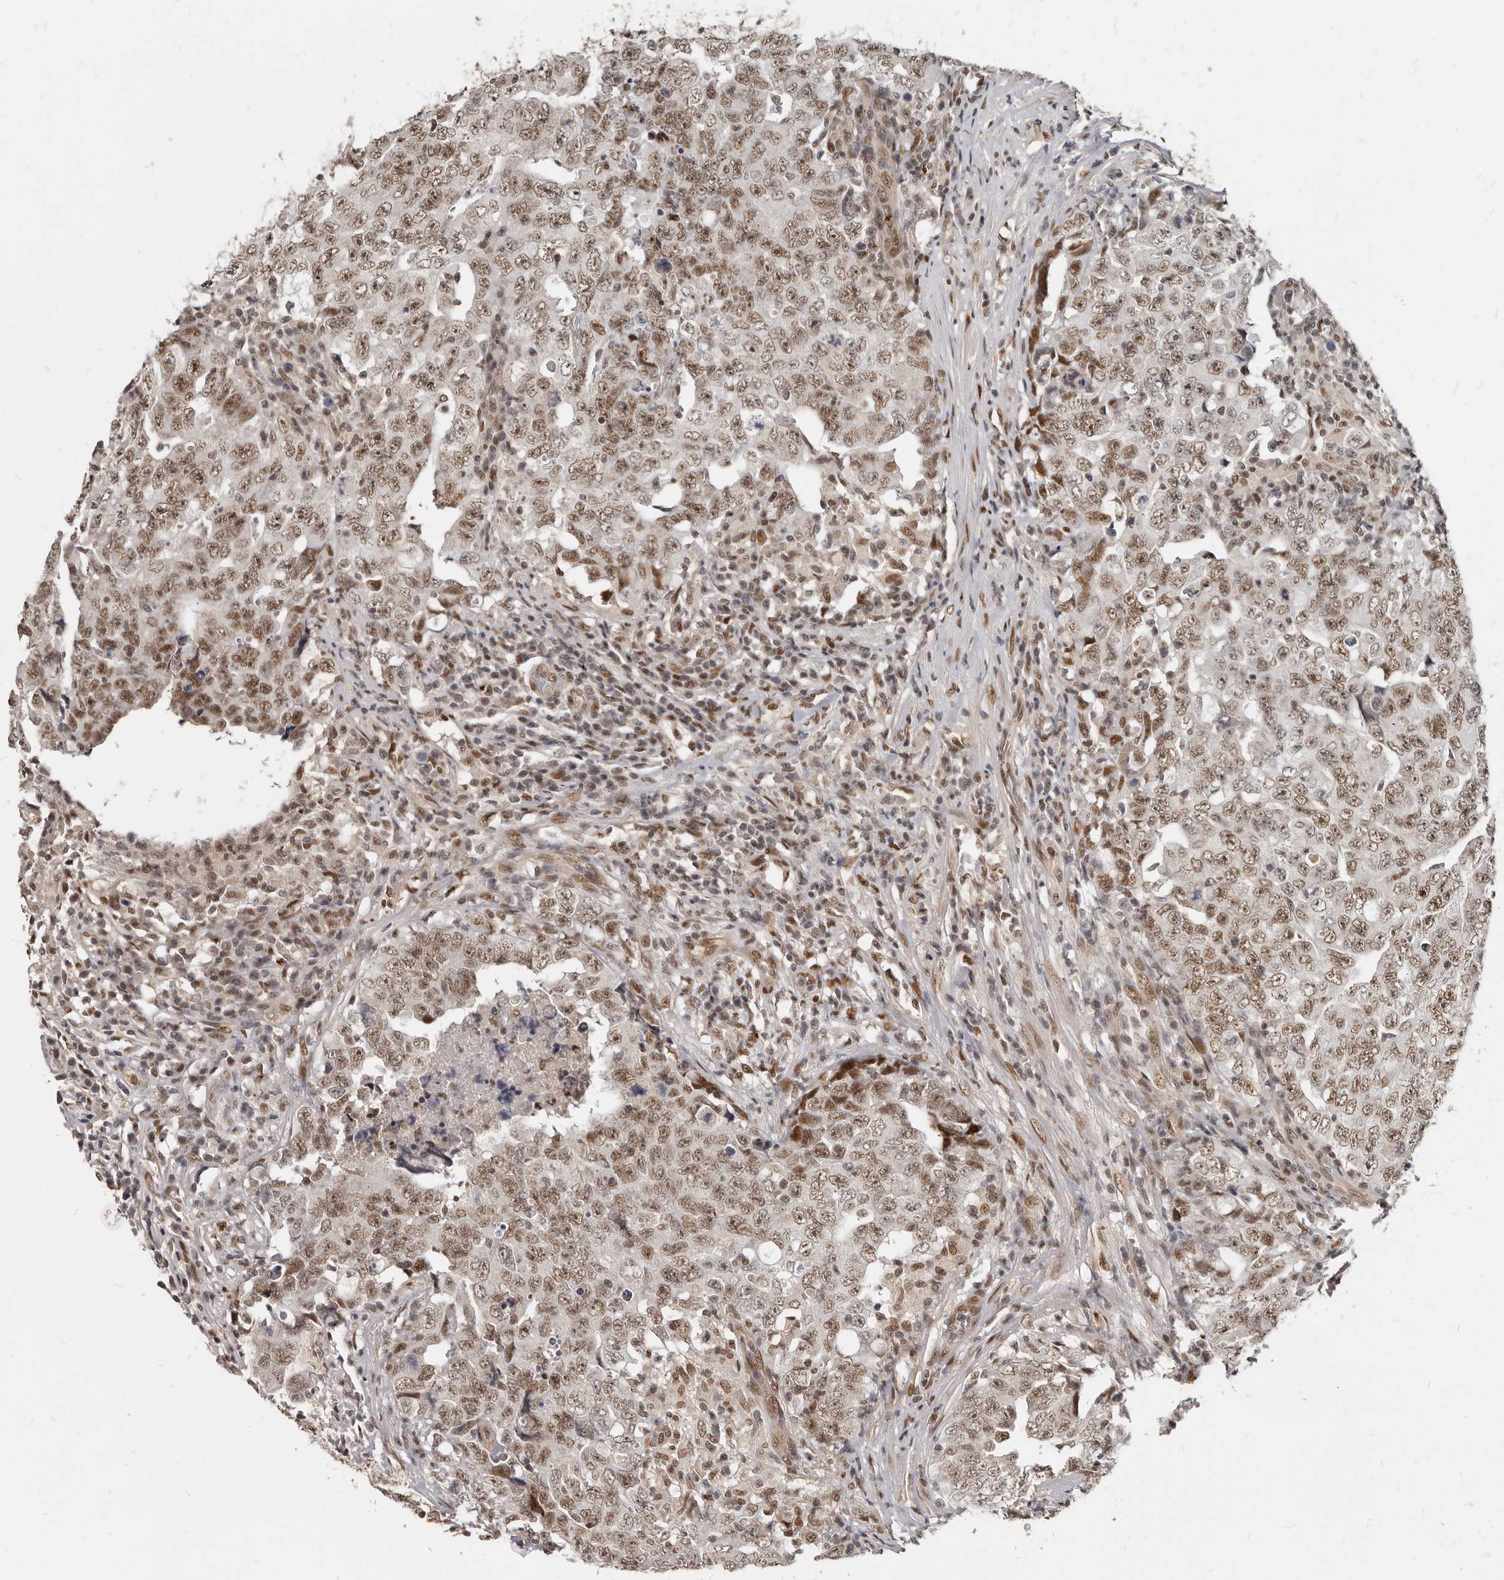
{"staining": {"intensity": "moderate", "quantity": ">75%", "location": "nuclear"}, "tissue": "testis cancer", "cell_type": "Tumor cells", "image_type": "cancer", "snomed": [{"axis": "morphology", "description": "Carcinoma, Embryonal, NOS"}, {"axis": "topography", "description": "Testis"}], "caption": "Immunohistochemical staining of testis cancer demonstrates moderate nuclear protein expression in about >75% of tumor cells.", "gene": "ATF5", "patient": {"sex": "male", "age": 26}}